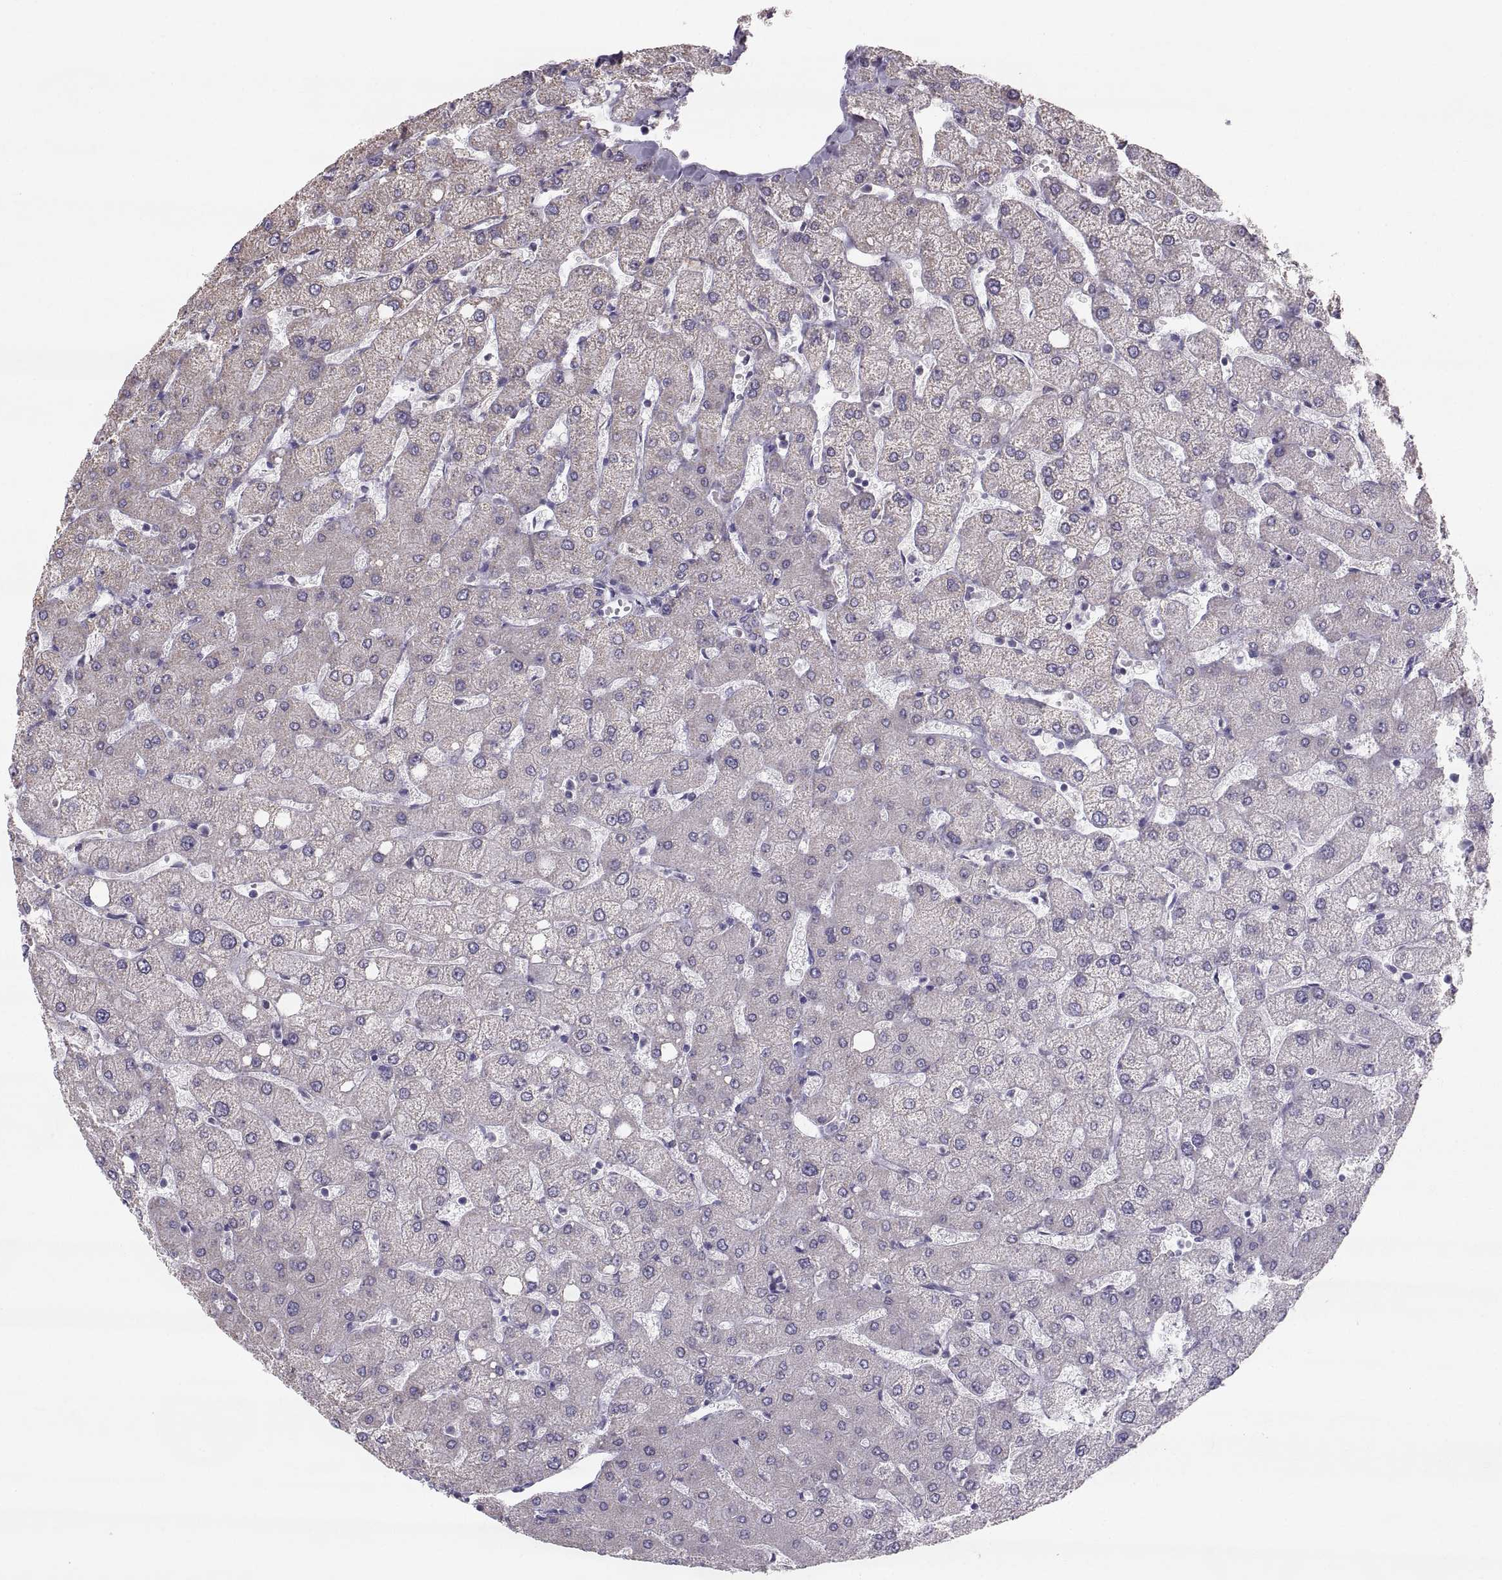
{"staining": {"intensity": "negative", "quantity": "none", "location": "none"}, "tissue": "liver", "cell_type": "Cholangiocytes", "image_type": "normal", "snomed": [{"axis": "morphology", "description": "Normal tissue, NOS"}, {"axis": "topography", "description": "Liver"}], "caption": "Immunohistochemical staining of unremarkable human liver reveals no significant positivity in cholangiocytes.", "gene": "STMND1", "patient": {"sex": "female", "age": 54}}